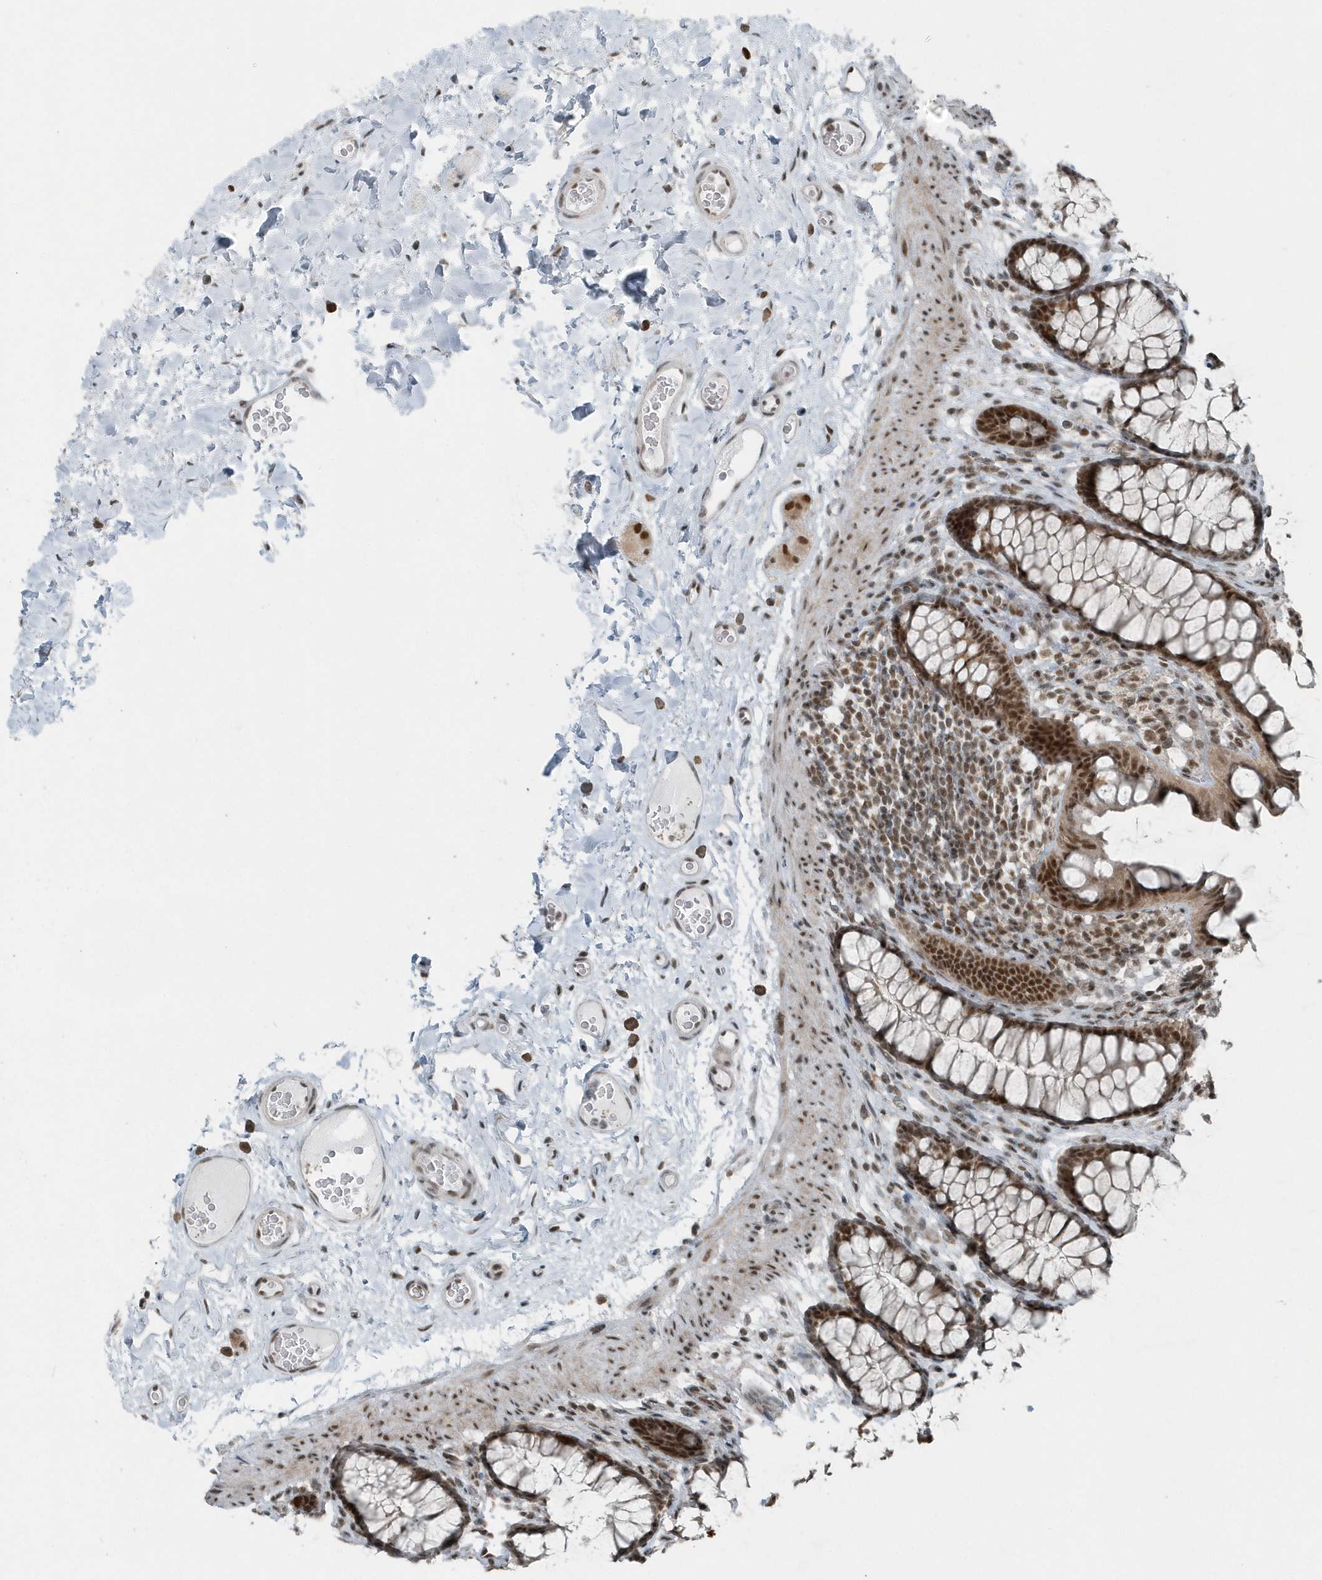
{"staining": {"intensity": "moderate", "quantity": ">75%", "location": "nuclear"}, "tissue": "colon", "cell_type": "Endothelial cells", "image_type": "normal", "snomed": [{"axis": "morphology", "description": "Normal tissue, NOS"}, {"axis": "topography", "description": "Colon"}], "caption": "Endothelial cells exhibit medium levels of moderate nuclear staining in approximately >75% of cells in benign human colon.", "gene": "YTHDC1", "patient": {"sex": "female", "age": 55}}